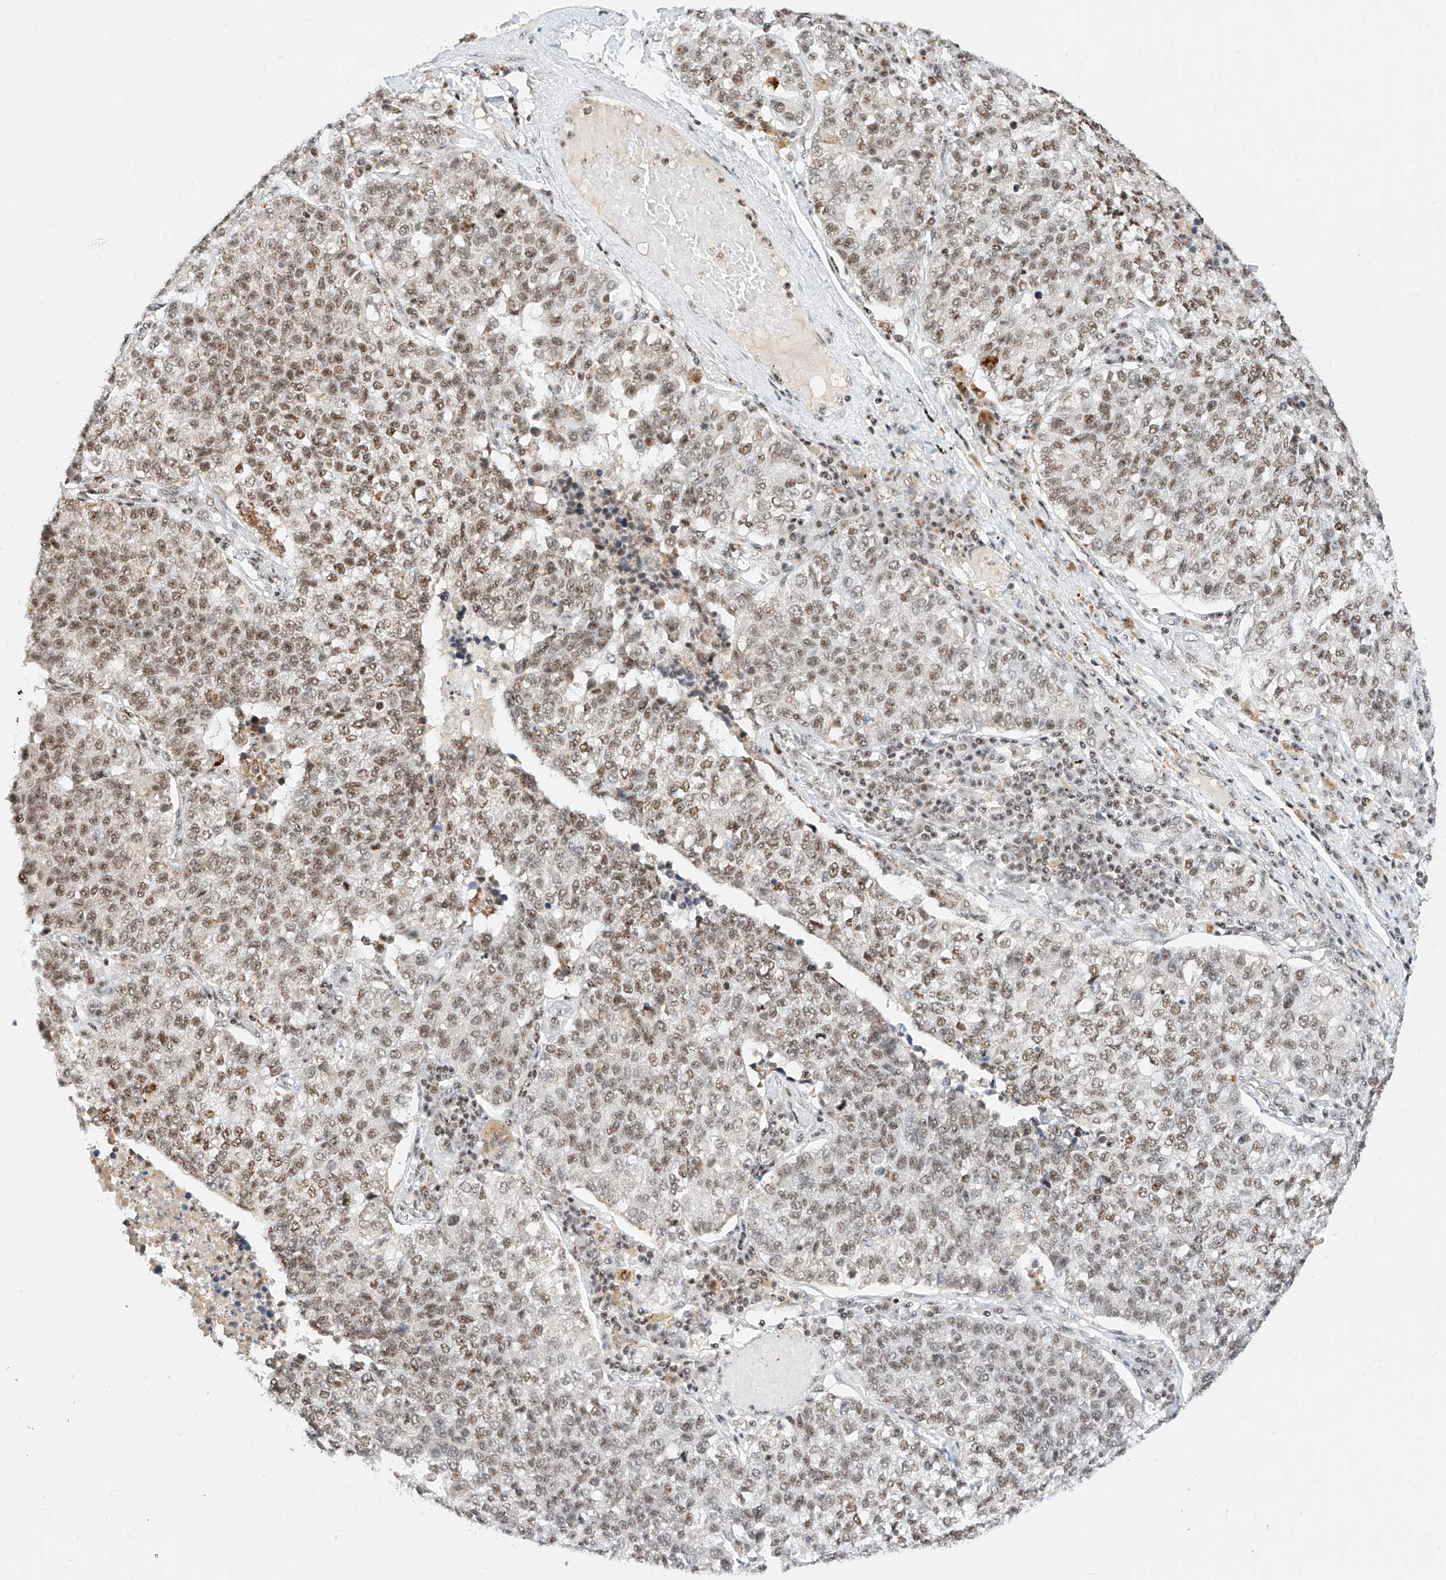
{"staining": {"intensity": "moderate", "quantity": ">75%", "location": "nuclear"}, "tissue": "lung cancer", "cell_type": "Tumor cells", "image_type": "cancer", "snomed": [{"axis": "morphology", "description": "Adenocarcinoma, NOS"}, {"axis": "topography", "description": "Lung"}], "caption": "An IHC photomicrograph of tumor tissue is shown. Protein staining in brown labels moderate nuclear positivity in adenocarcinoma (lung) within tumor cells. (brown staining indicates protein expression, while blue staining denotes nuclei).", "gene": "NRF1", "patient": {"sex": "male", "age": 49}}